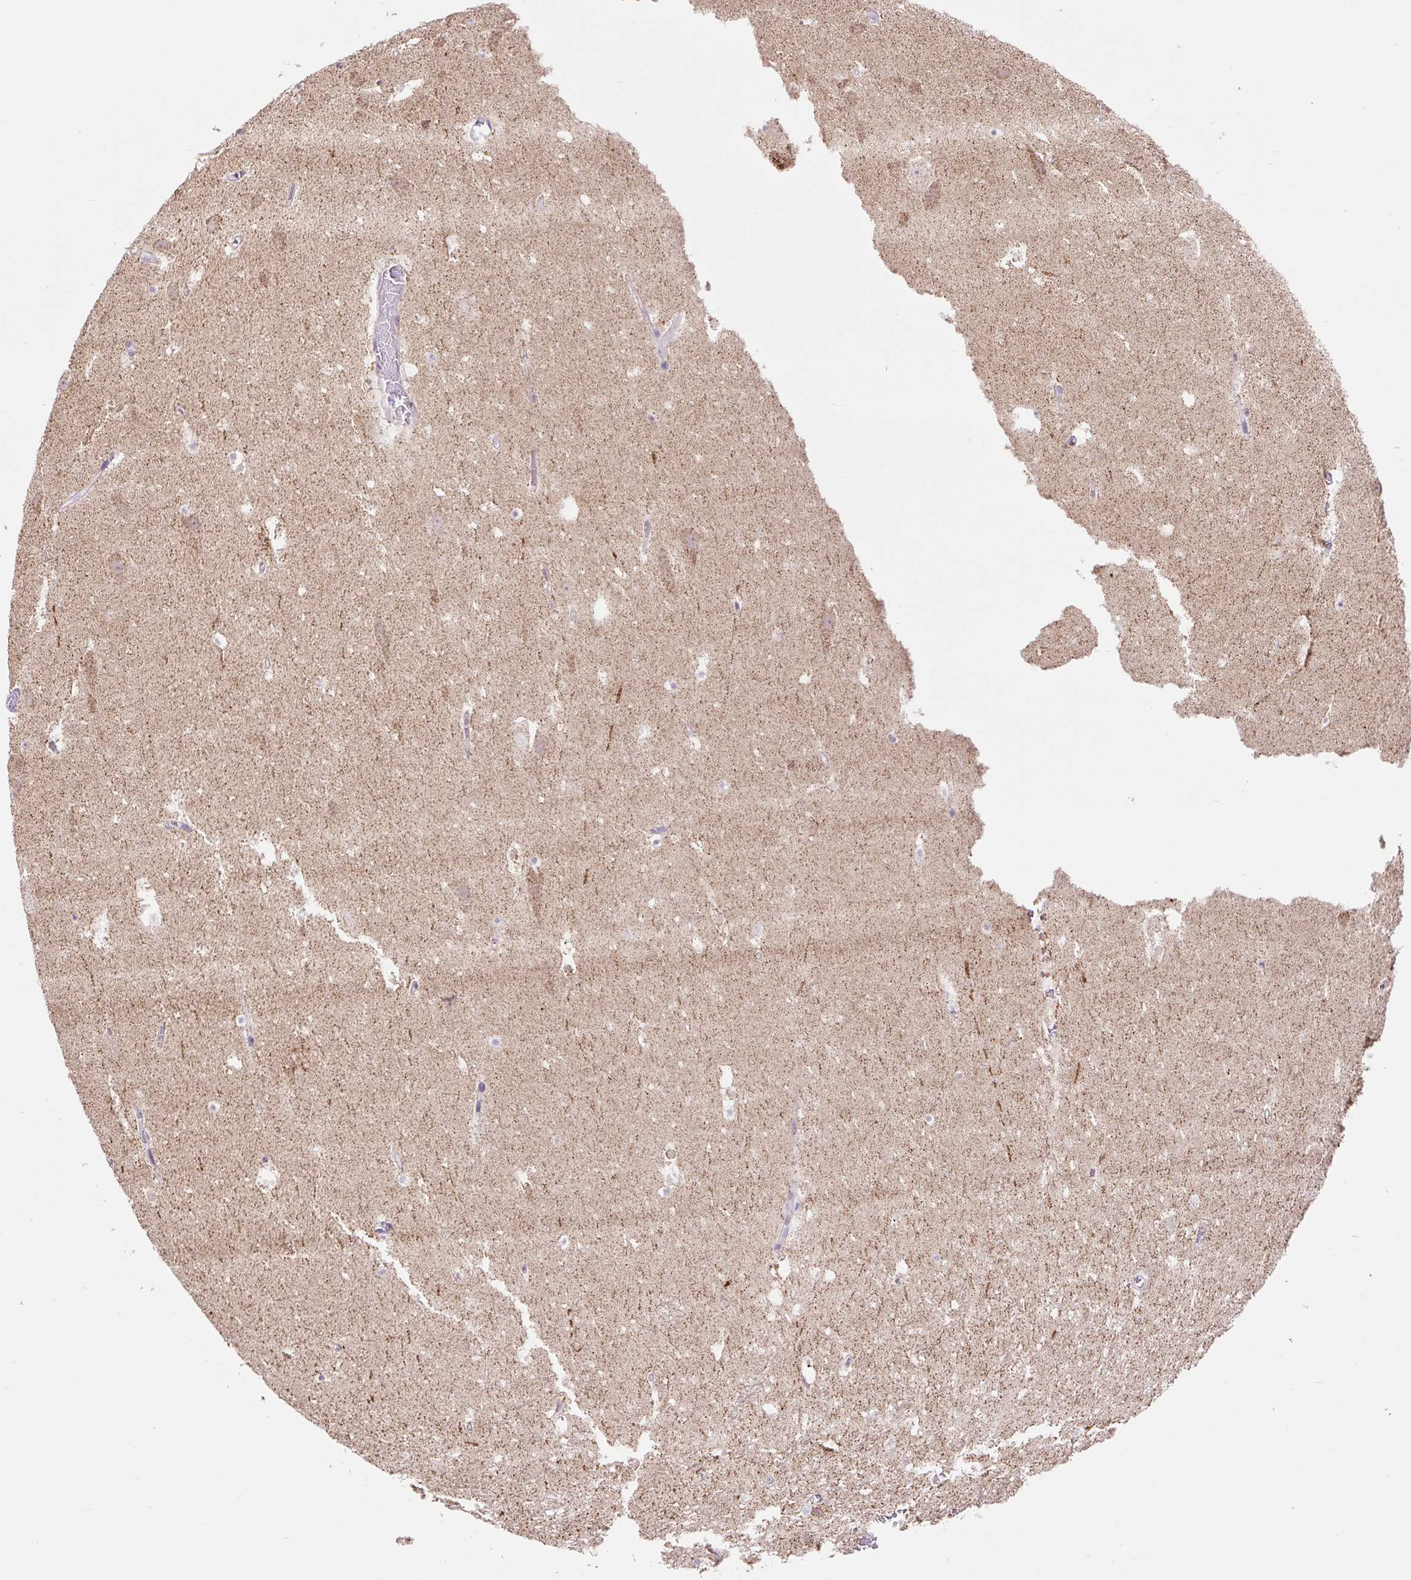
{"staining": {"intensity": "negative", "quantity": "none", "location": "none"}, "tissue": "hippocampus", "cell_type": "Glial cells", "image_type": "normal", "snomed": [{"axis": "morphology", "description": "Normal tissue, NOS"}, {"axis": "topography", "description": "Hippocampus"}], "caption": "Immunohistochemical staining of unremarkable hippocampus reveals no significant expression in glial cells.", "gene": "OGDHL", "patient": {"sex": "female", "age": 42}}